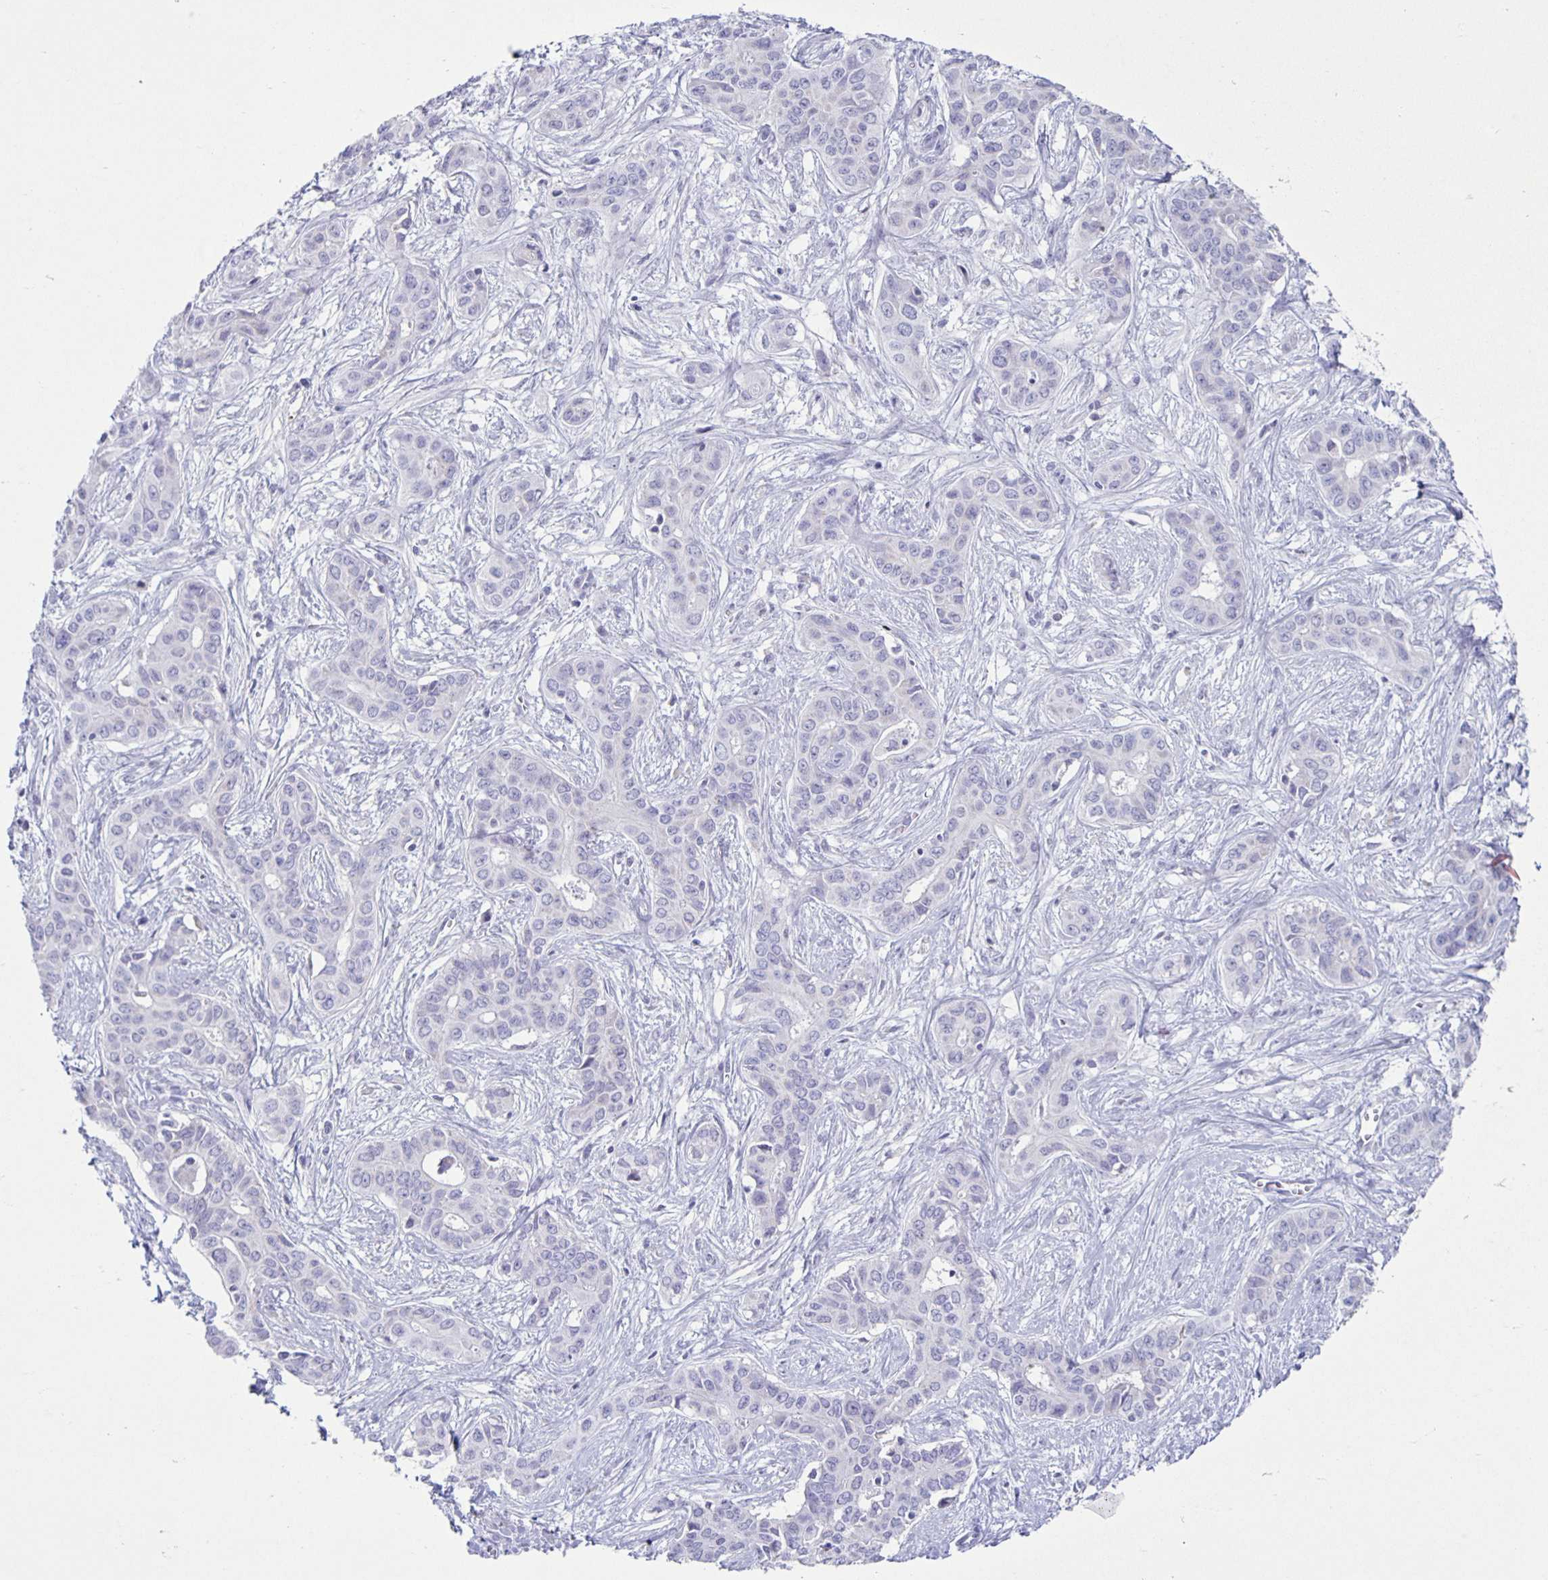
{"staining": {"intensity": "negative", "quantity": "none", "location": "none"}, "tissue": "liver cancer", "cell_type": "Tumor cells", "image_type": "cancer", "snomed": [{"axis": "morphology", "description": "Cholangiocarcinoma"}, {"axis": "topography", "description": "Liver"}], "caption": "High magnification brightfield microscopy of cholangiocarcinoma (liver) stained with DAB (3,3'-diaminobenzidine) (brown) and counterstained with hematoxylin (blue): tumor cells show no significant expression.", "gene": "CT45A5", "patient": {"sex": "female", "age": 65}}